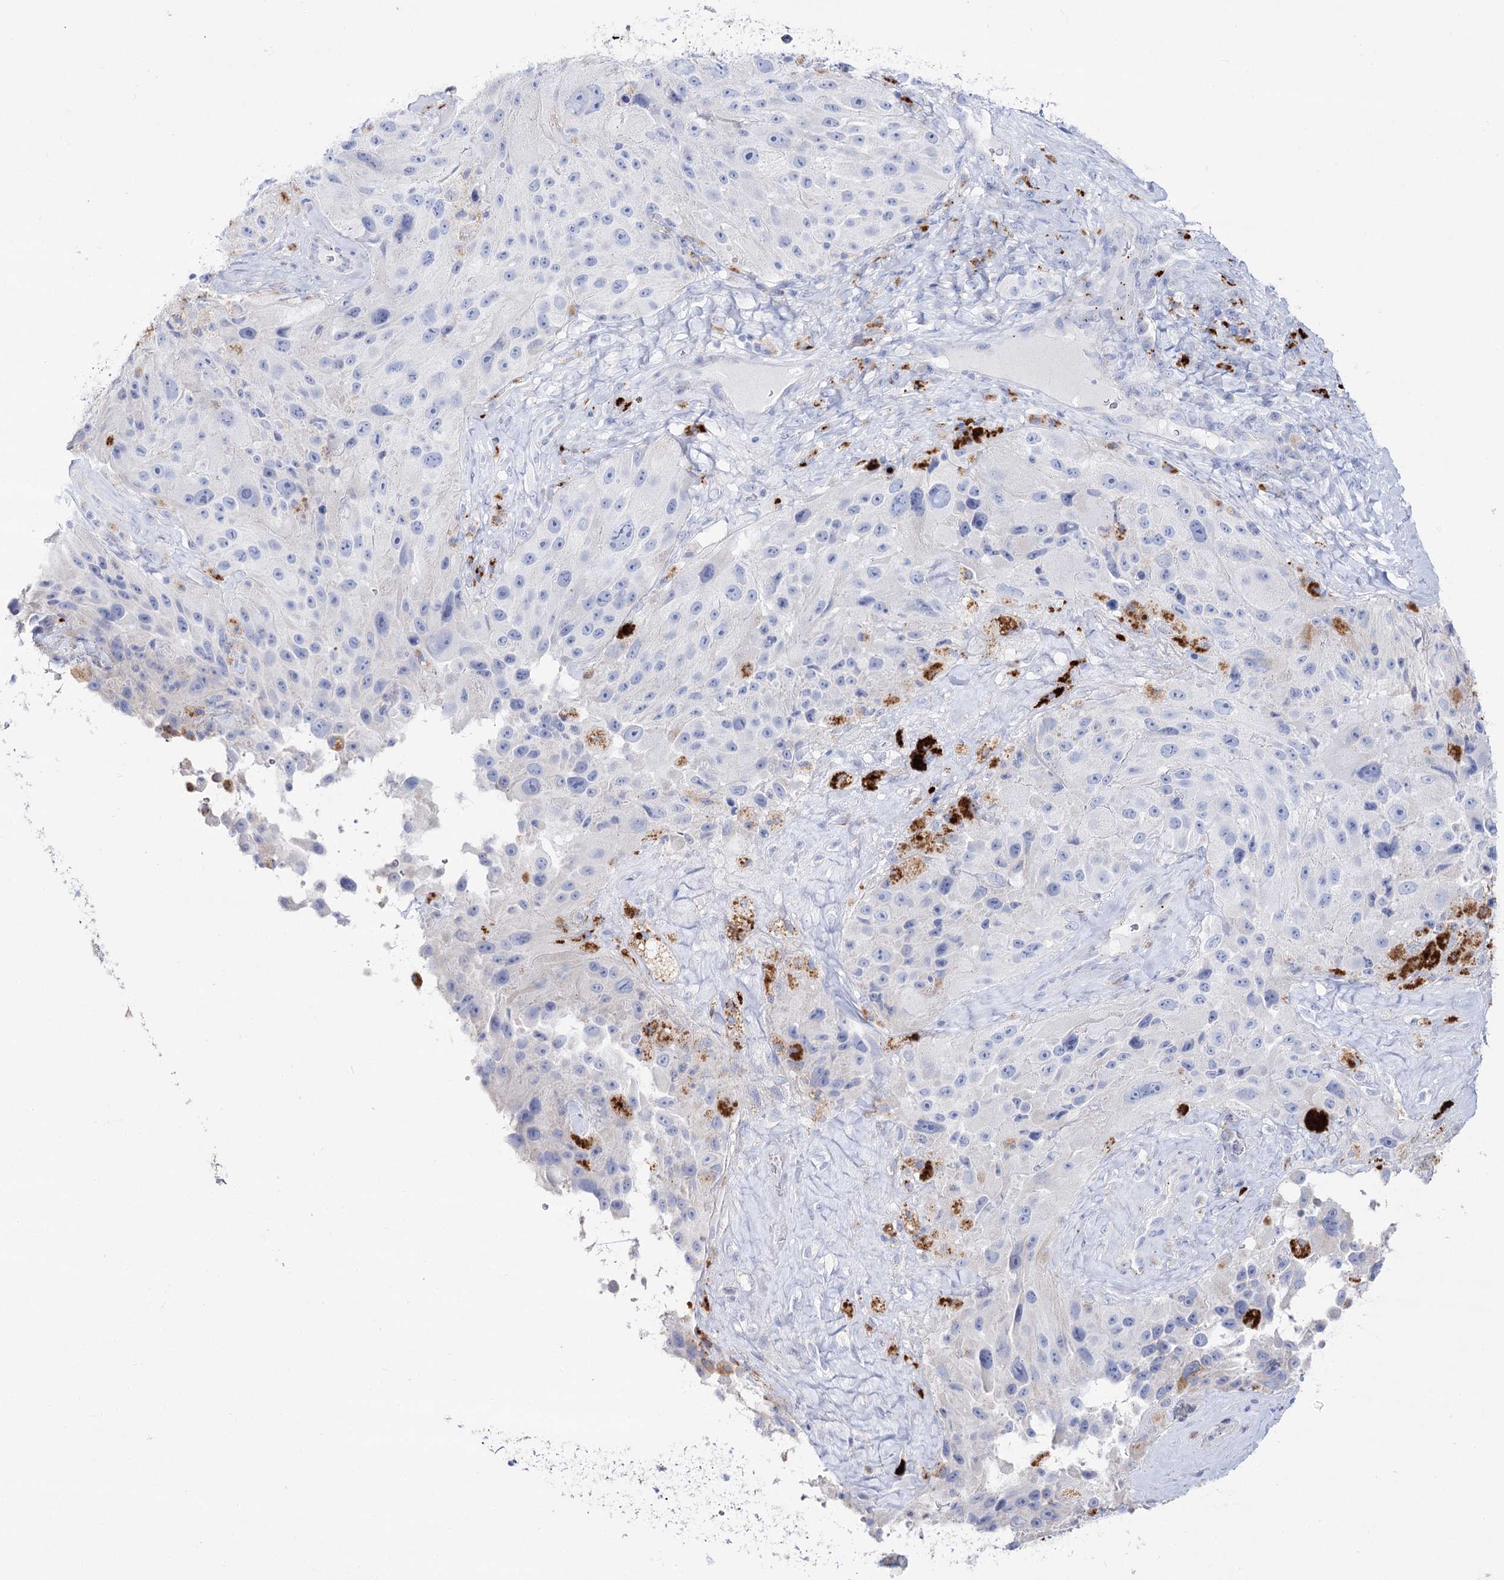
{"staining": {"intensity": "negative", "quantity": "none", "location": "none"}, "tissue": "melanoma", "cell_type": "Tumor cells", "image_type": "cancer", "snomed": [{"axis": "morphology", "description": "Malignant melanoma, Metastatic site"}, {"axis": "topography", "description": "Lymph node"}], "caption": "Human malignant melanoma (metastatic site) stained for a protein using immunohistochemistry displays no positivity in tumor cells.", "gene": "SLC3A1", "patient": {"sex": "male", "age": 62}}